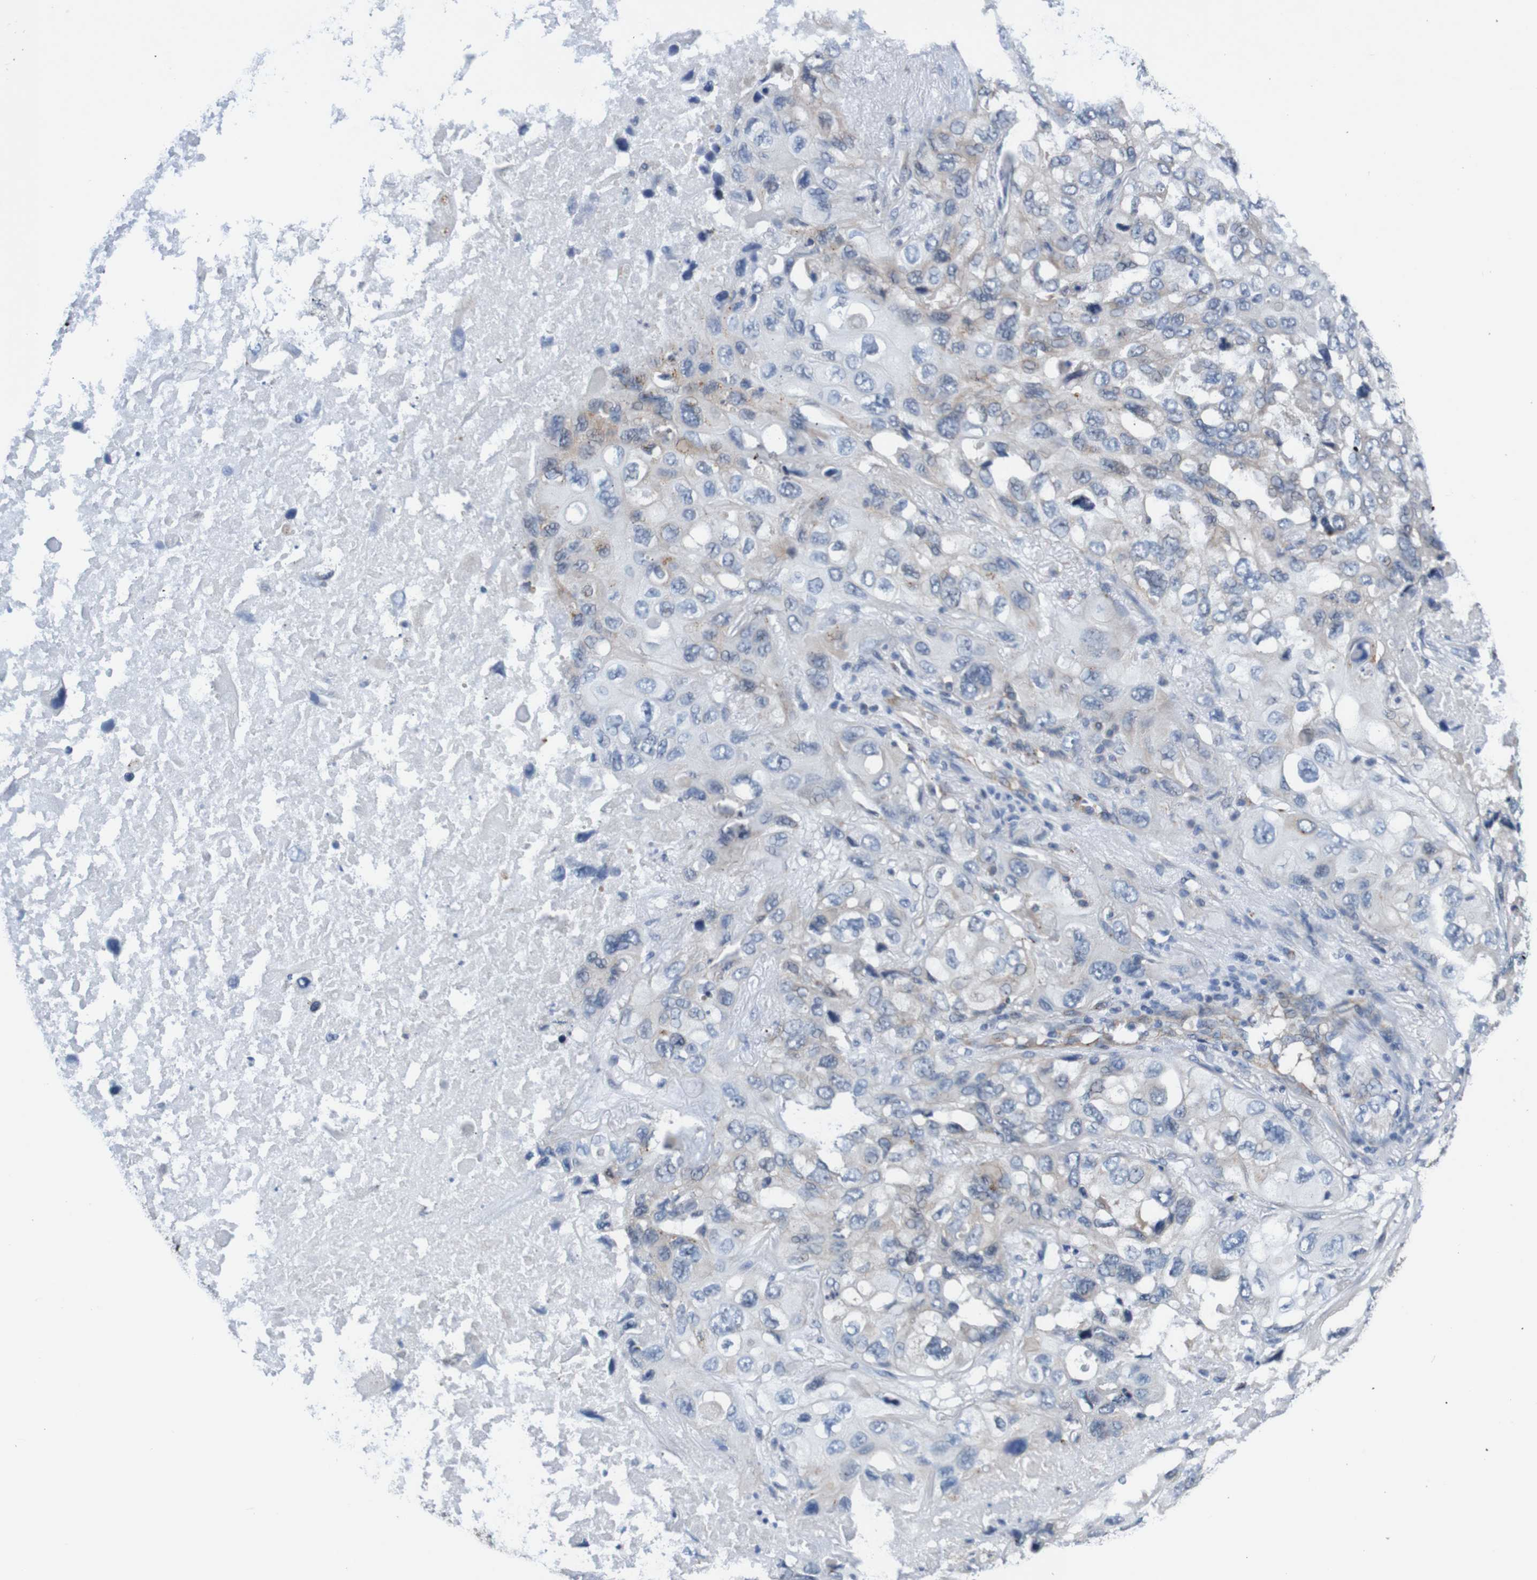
{"staining": {"intensity": "negative", "quantity": "none", "location": "none"}, "tissue": "lung cancer", "cell_type": "Tumor cells", "image_type": "cancer", "snomed": [{"axis": "morphology", "description": "Squamous cell carcinoma, NOS"}, {"axis": "topography", "description": "Lung"}], "caption": "The micrograph exhibits no significant positivity in tumor cells of squamous cell carcinoma (lung).", "gene": "CPED1", "patient": {"sex": "female", "age": 73}}